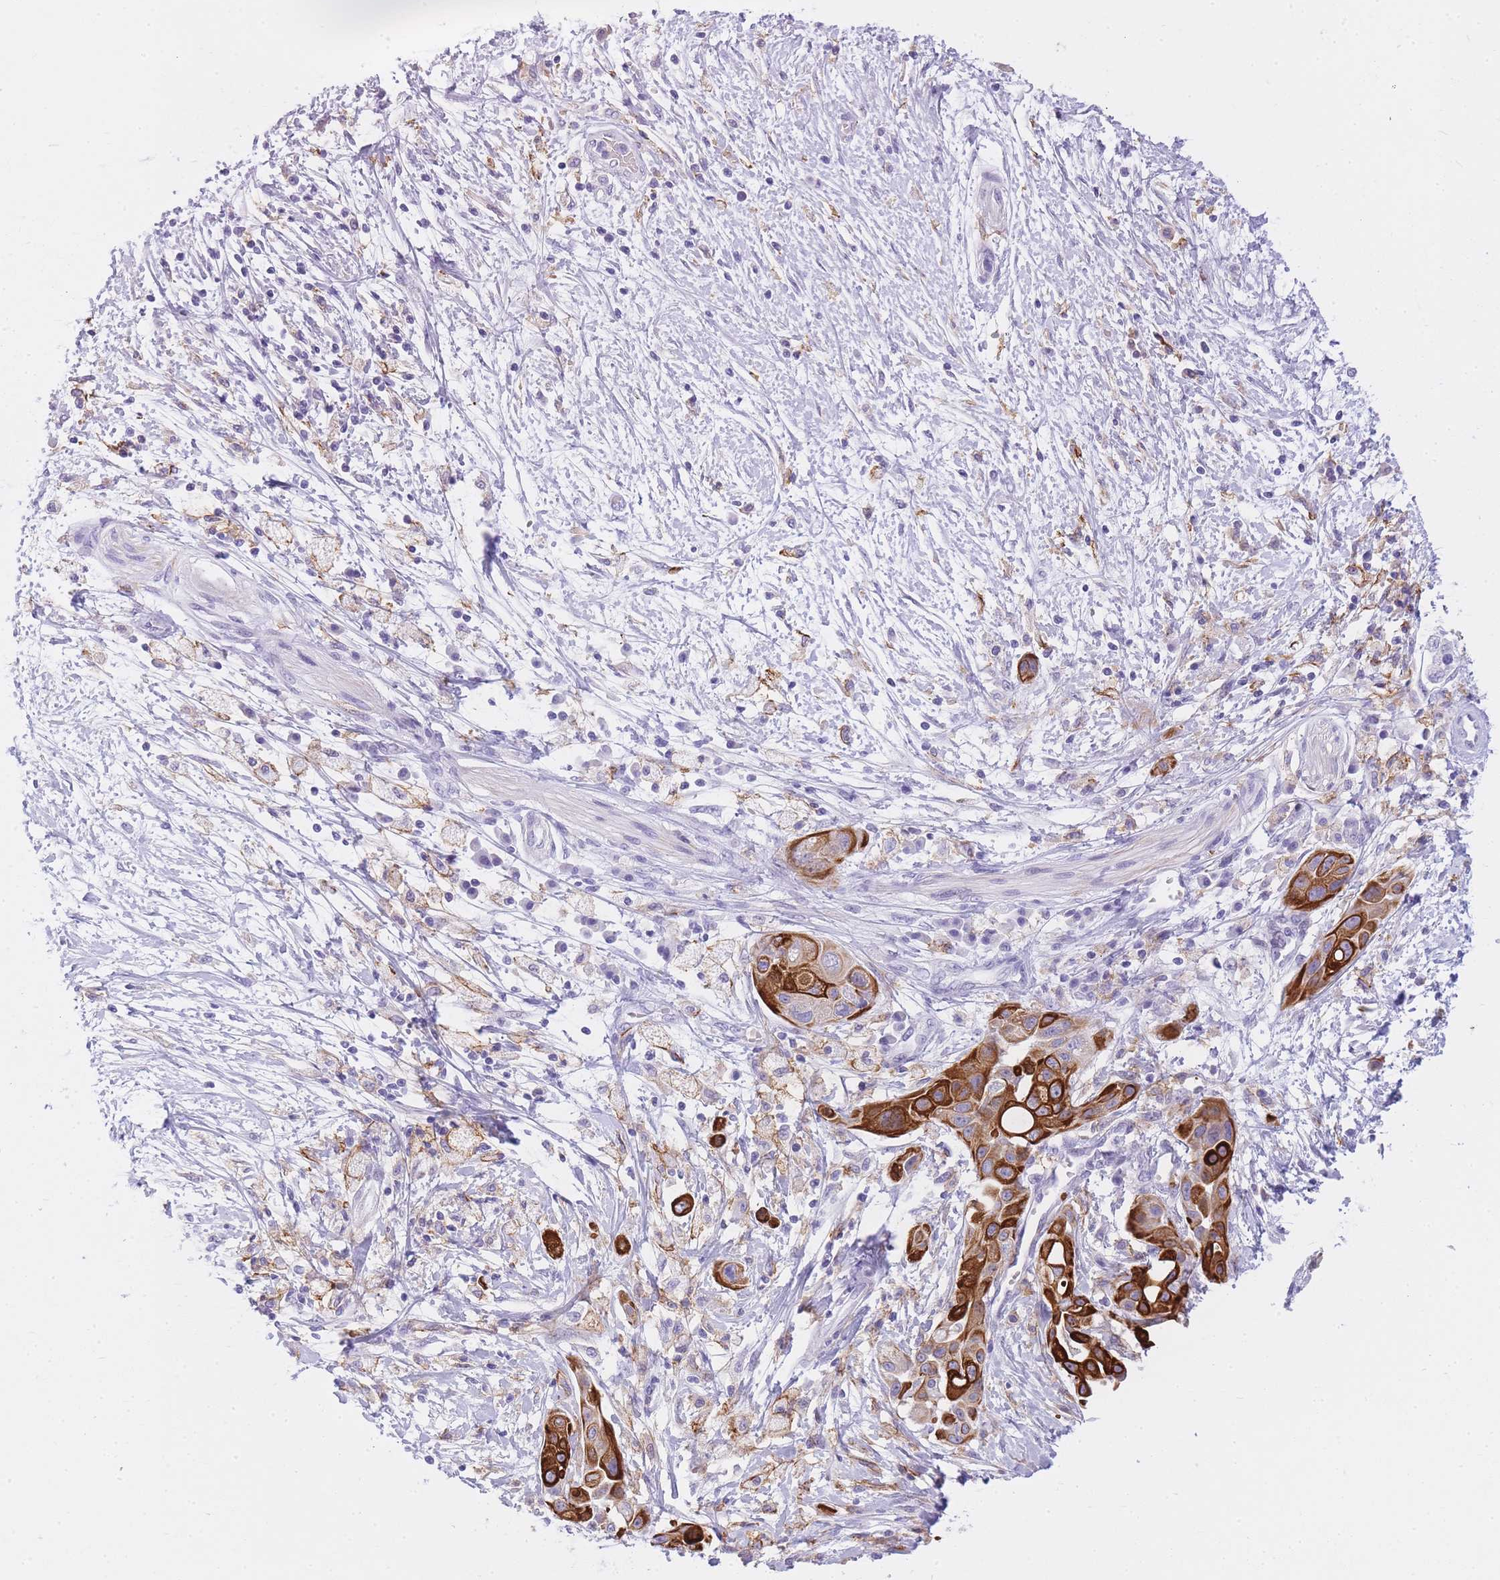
{"staining": {"intensity": "strong", "quantity": ">75%", "location": "cytoplasmic/membranous"}, "tissue": "pancreatic cancer", "cell_type": "Tumor cells", "image_type": "cancer", "snomed": [{"axis": "morphology", "description": "Adenocarcinoma, NOS"}, {"axis": "topography", "description": "Pancreas"}], "caption": "Protein staining of adenocarcinoma (pancreatic) tissue reveals strong cytoplasmic/membranous expression in approximately >75% of tumor cells.", "gene": "RADX", "patient": {"sex": "male", "age": 68}}